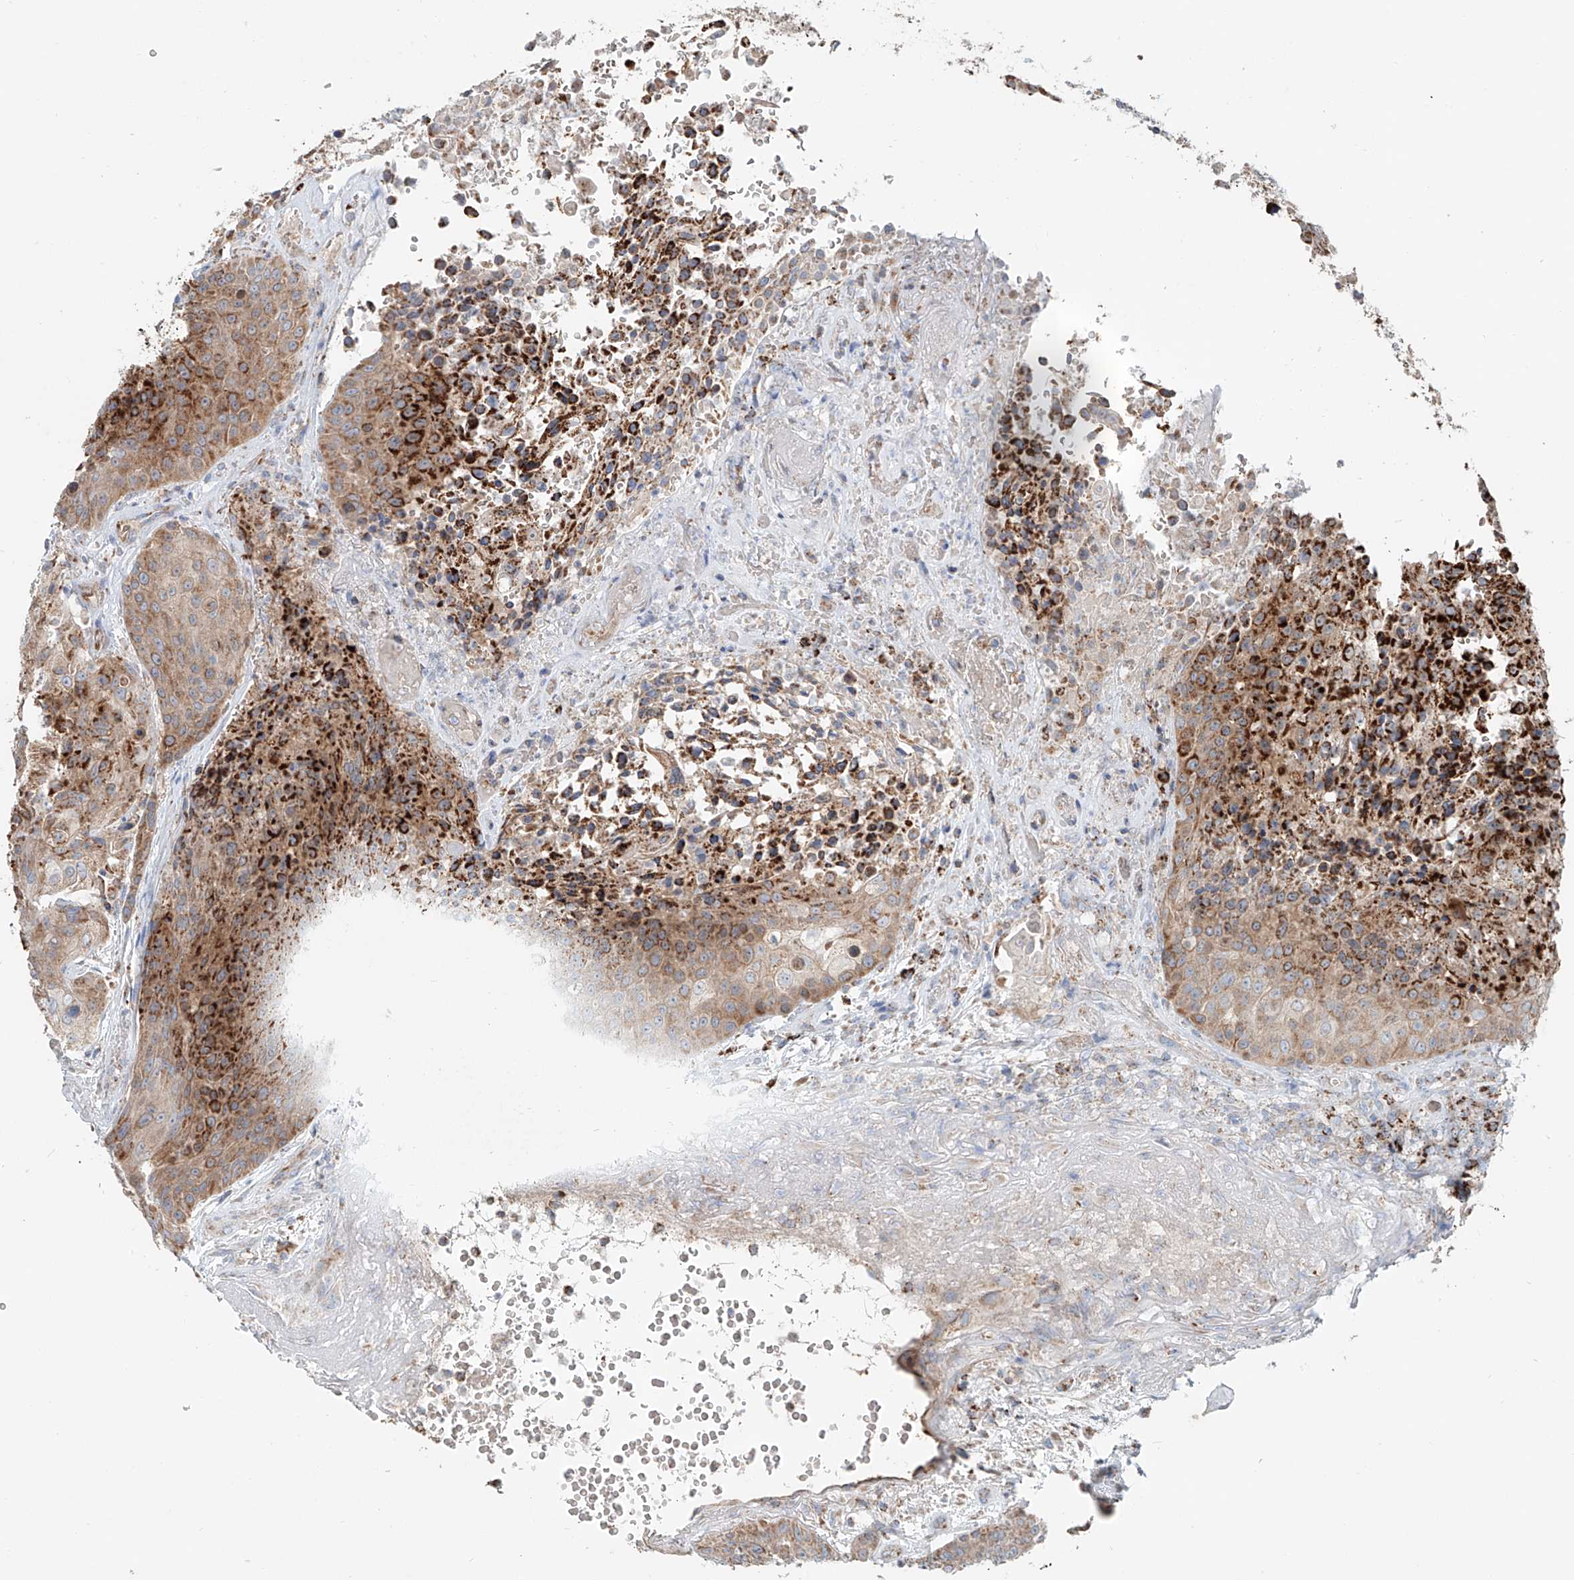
{"staining": {"intensity": "strong", "quantity": ">75%", "location": "cytoplasmic/membranous"}, "tissue": "urothelial cancer", "cell_type": "Tumor cells", "image_type": "cancer", "snomed": [{"axis": "morphology", "description": "Urothelial carcinoma, High grade"}, {"axis": "topography", "description": "Urinary bladder"}], "caption": "A brown stain labels strong cytoplasmic/membranous positivity of a protein in urothelial carcinoma (high-grade) tumor cells.", "gene": "CARD10", "patient": {"sex": "female", "age": 63}}